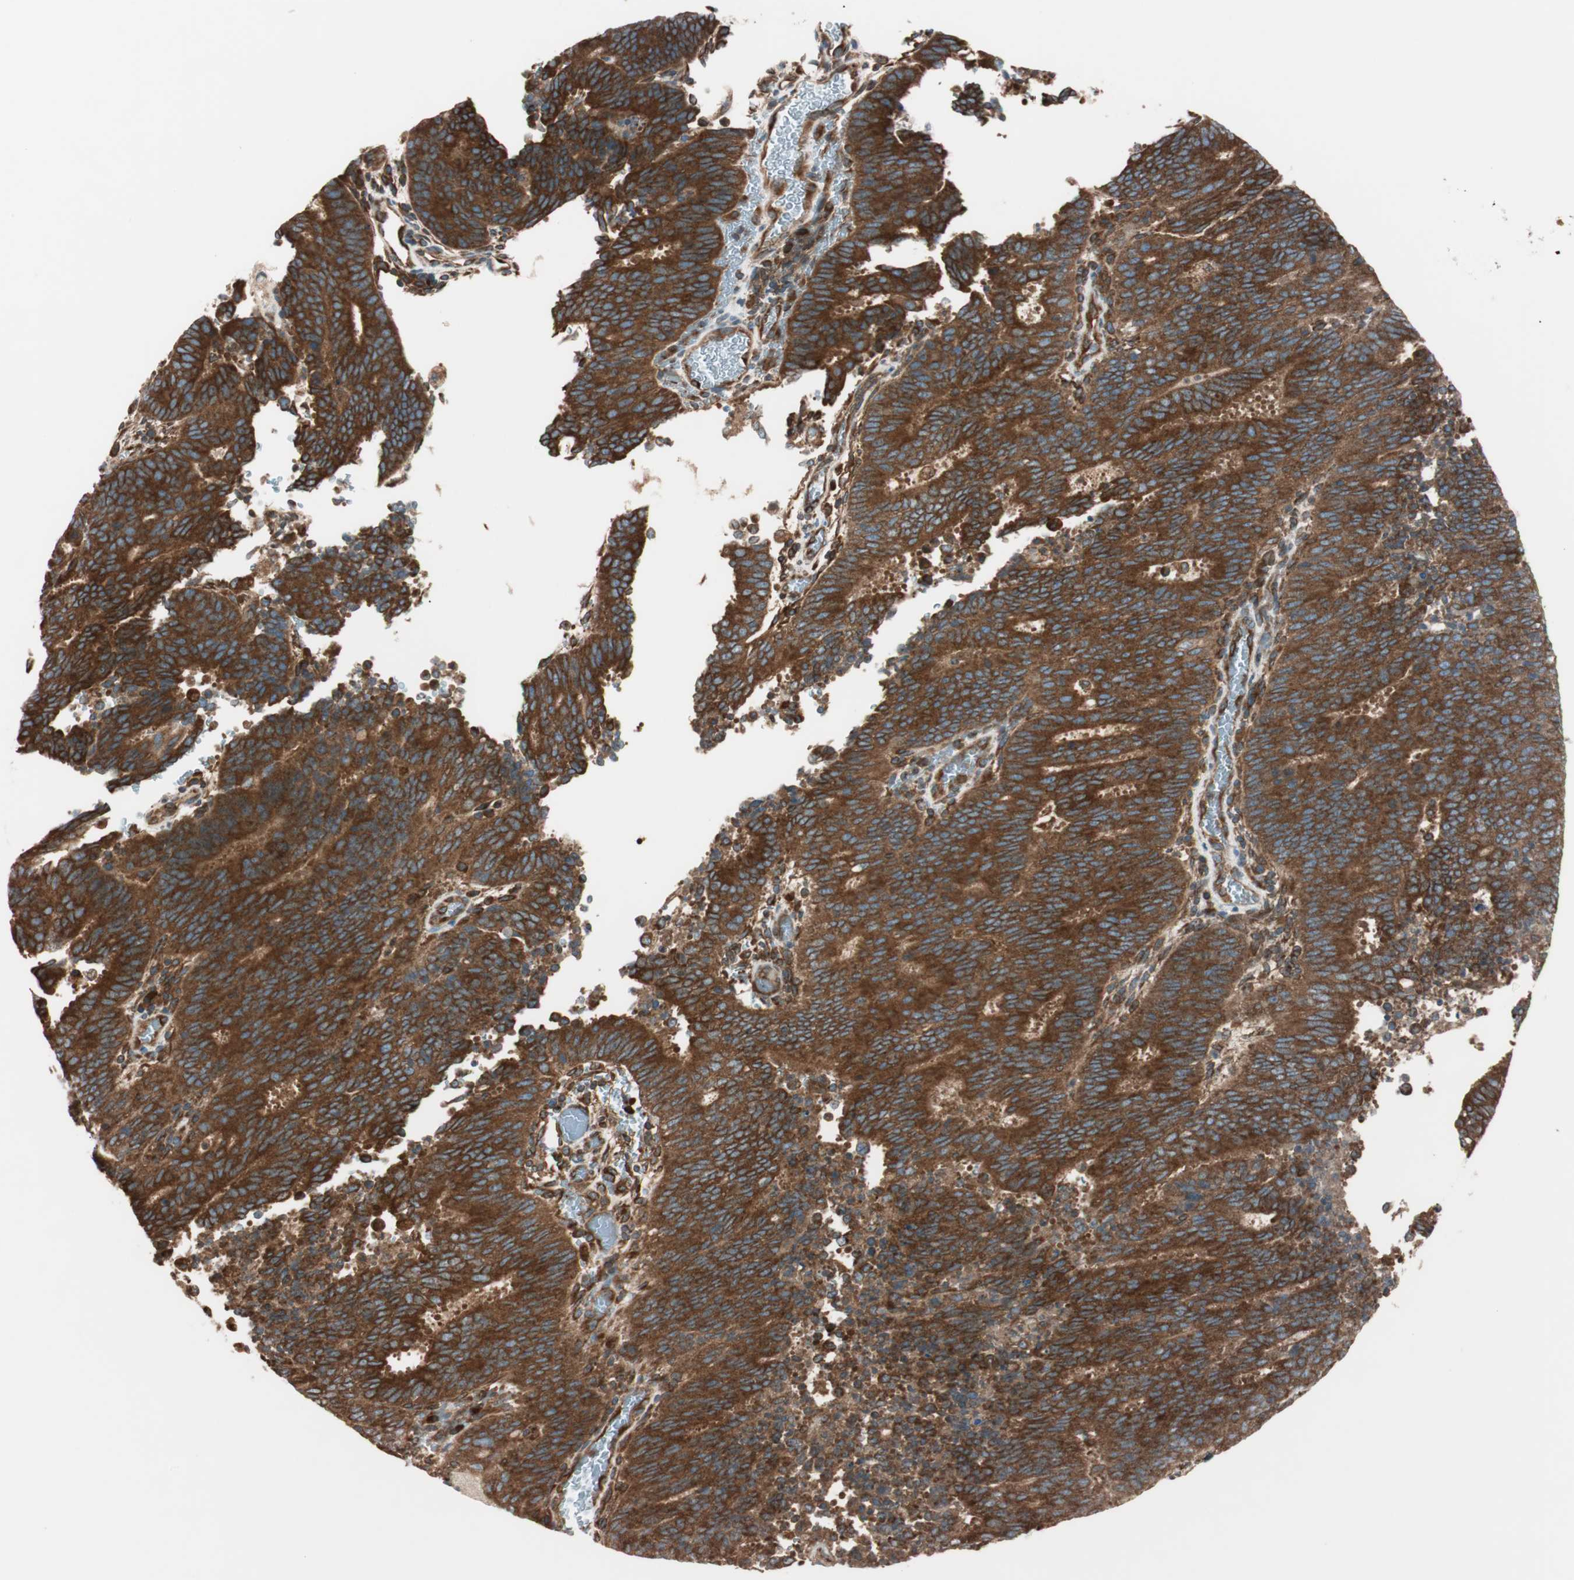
{"staining": {"intensity": "strong", "quantity": ">75%", "location": "cytoplasmic/membranous"}, "tissue": "cervical cancer", "cell_type": "Tumor cells", "image_type": "cancer", "snomed": [{"axis": "morphology", "description": "Adenocarcinoma, NOS"}, {"axis": "topography", "description": "Cervix"}], "caption": "Brown immunohistochemical staining in cervical cancer (adenocarcinoma) reveals strong cytoplasmic/membranous positivity in approximately >75% of tumor cells.", "gene": "RAB5A", "patient": {"sex": "female", "age": 44}}